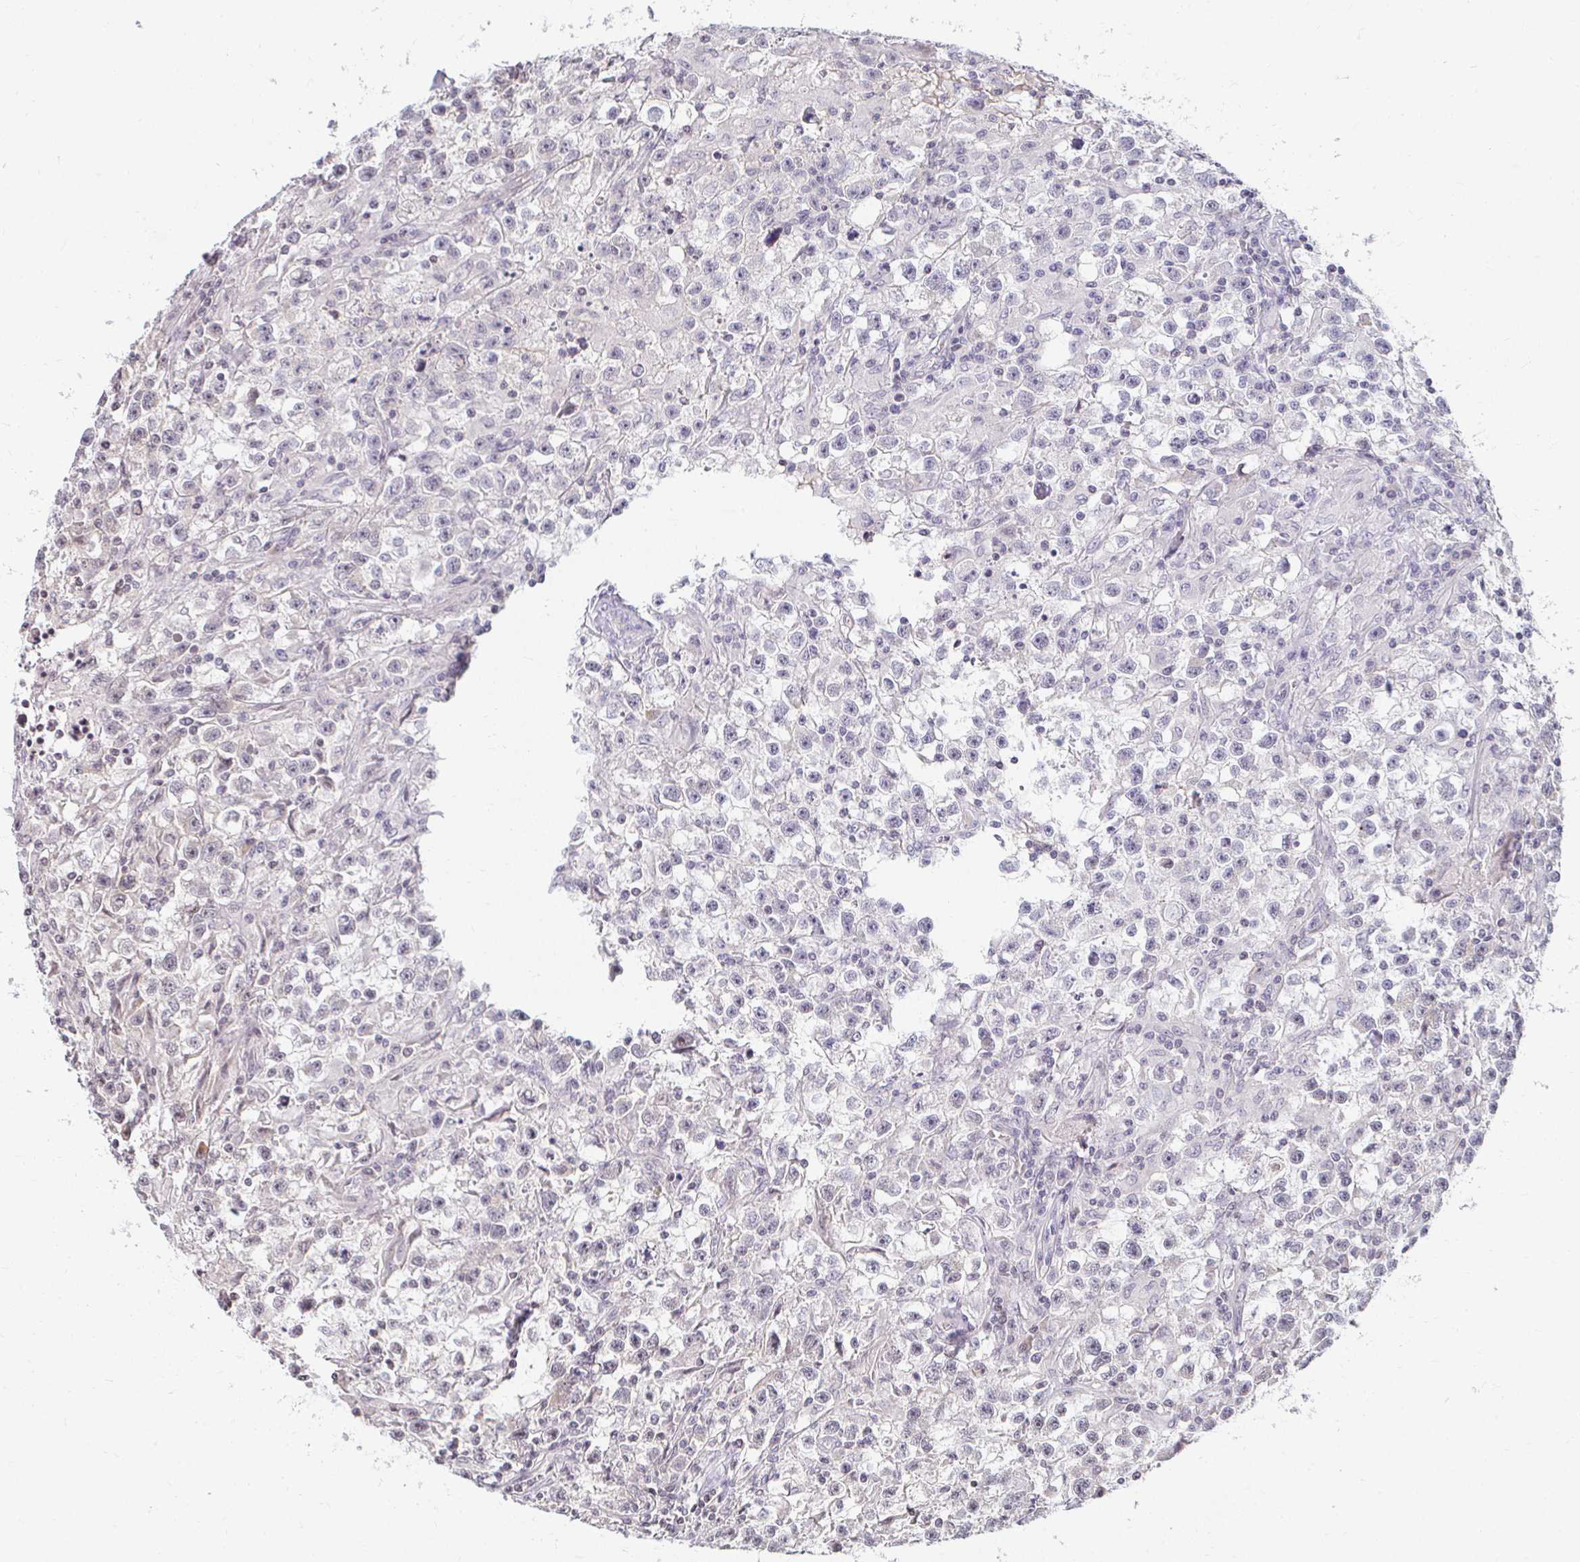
{"staining": {"intensity": "negative", "quantity": "none", "location": "none"}, "tissue": "testis cancer", "cell_type": "Tumor cells", "image_type": "cancer", "snomed": [{"axis": "morphology", "description": "Seminoma, NOS"}, {"axis": "topography", "description": "Testis"}], "caption": "Tumor cells show no significant protein staining in testis cancer.", "gene": "ANK3", "patient": {"sex": "male", "age": 31}}